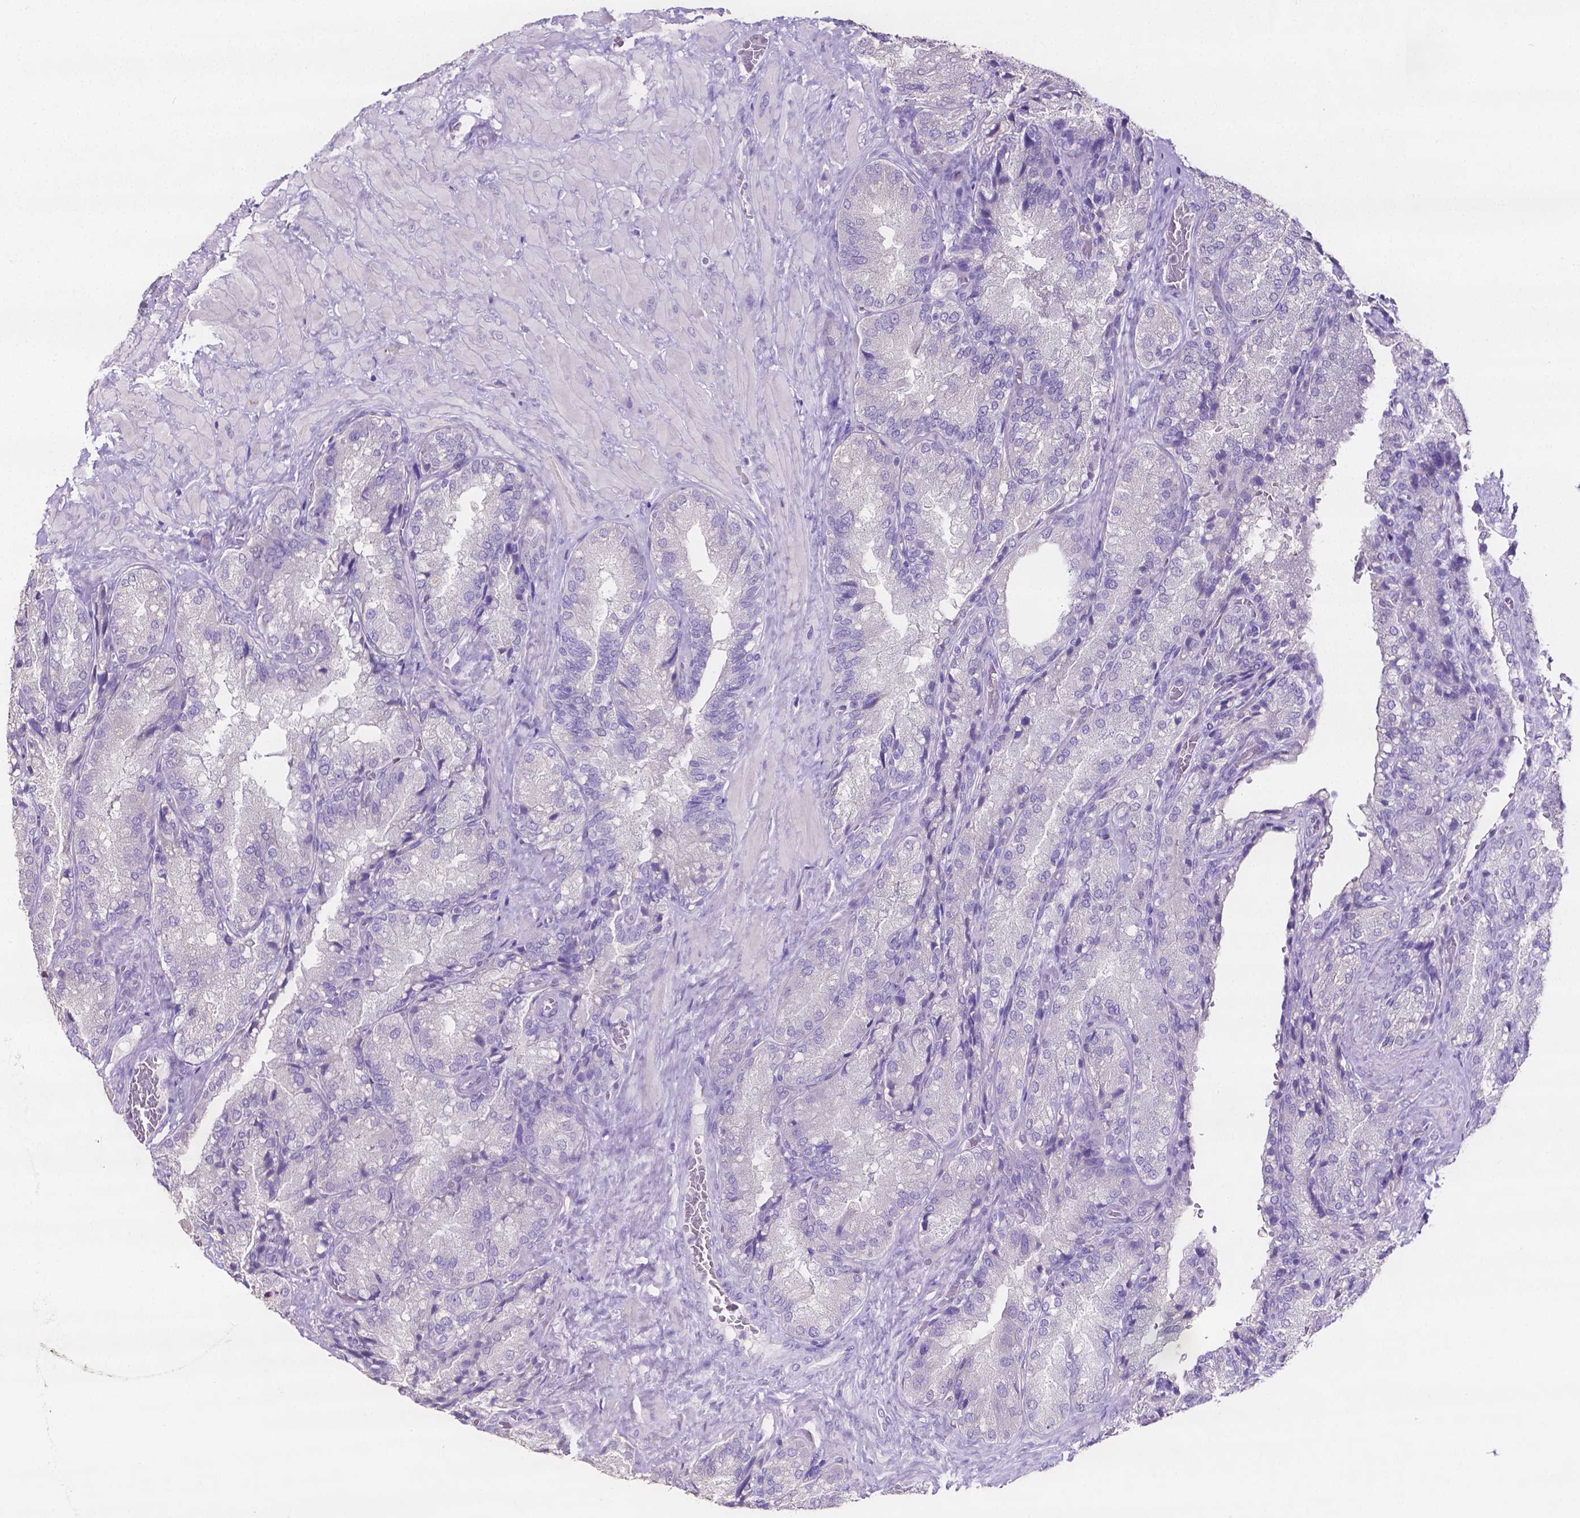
{"staining": {"intensity": "negative", "quantity": "none", "location": "none"}, "tissue": "seminal vesicle", "cell_type": "Glandular cells", "image_type": "normal", "snomed": [{"axis": "morphology", "description": "Normal tissue, NOS"}, {"axis": "topography", "description": "Seminal veicle"}], "caption": "The image reveals no significant staining in glandular cells of seminal vesicle. Nuclei are stained in blue.", "gene": "SLC22A2", "patient": {"sex": "male", "age": 57}}